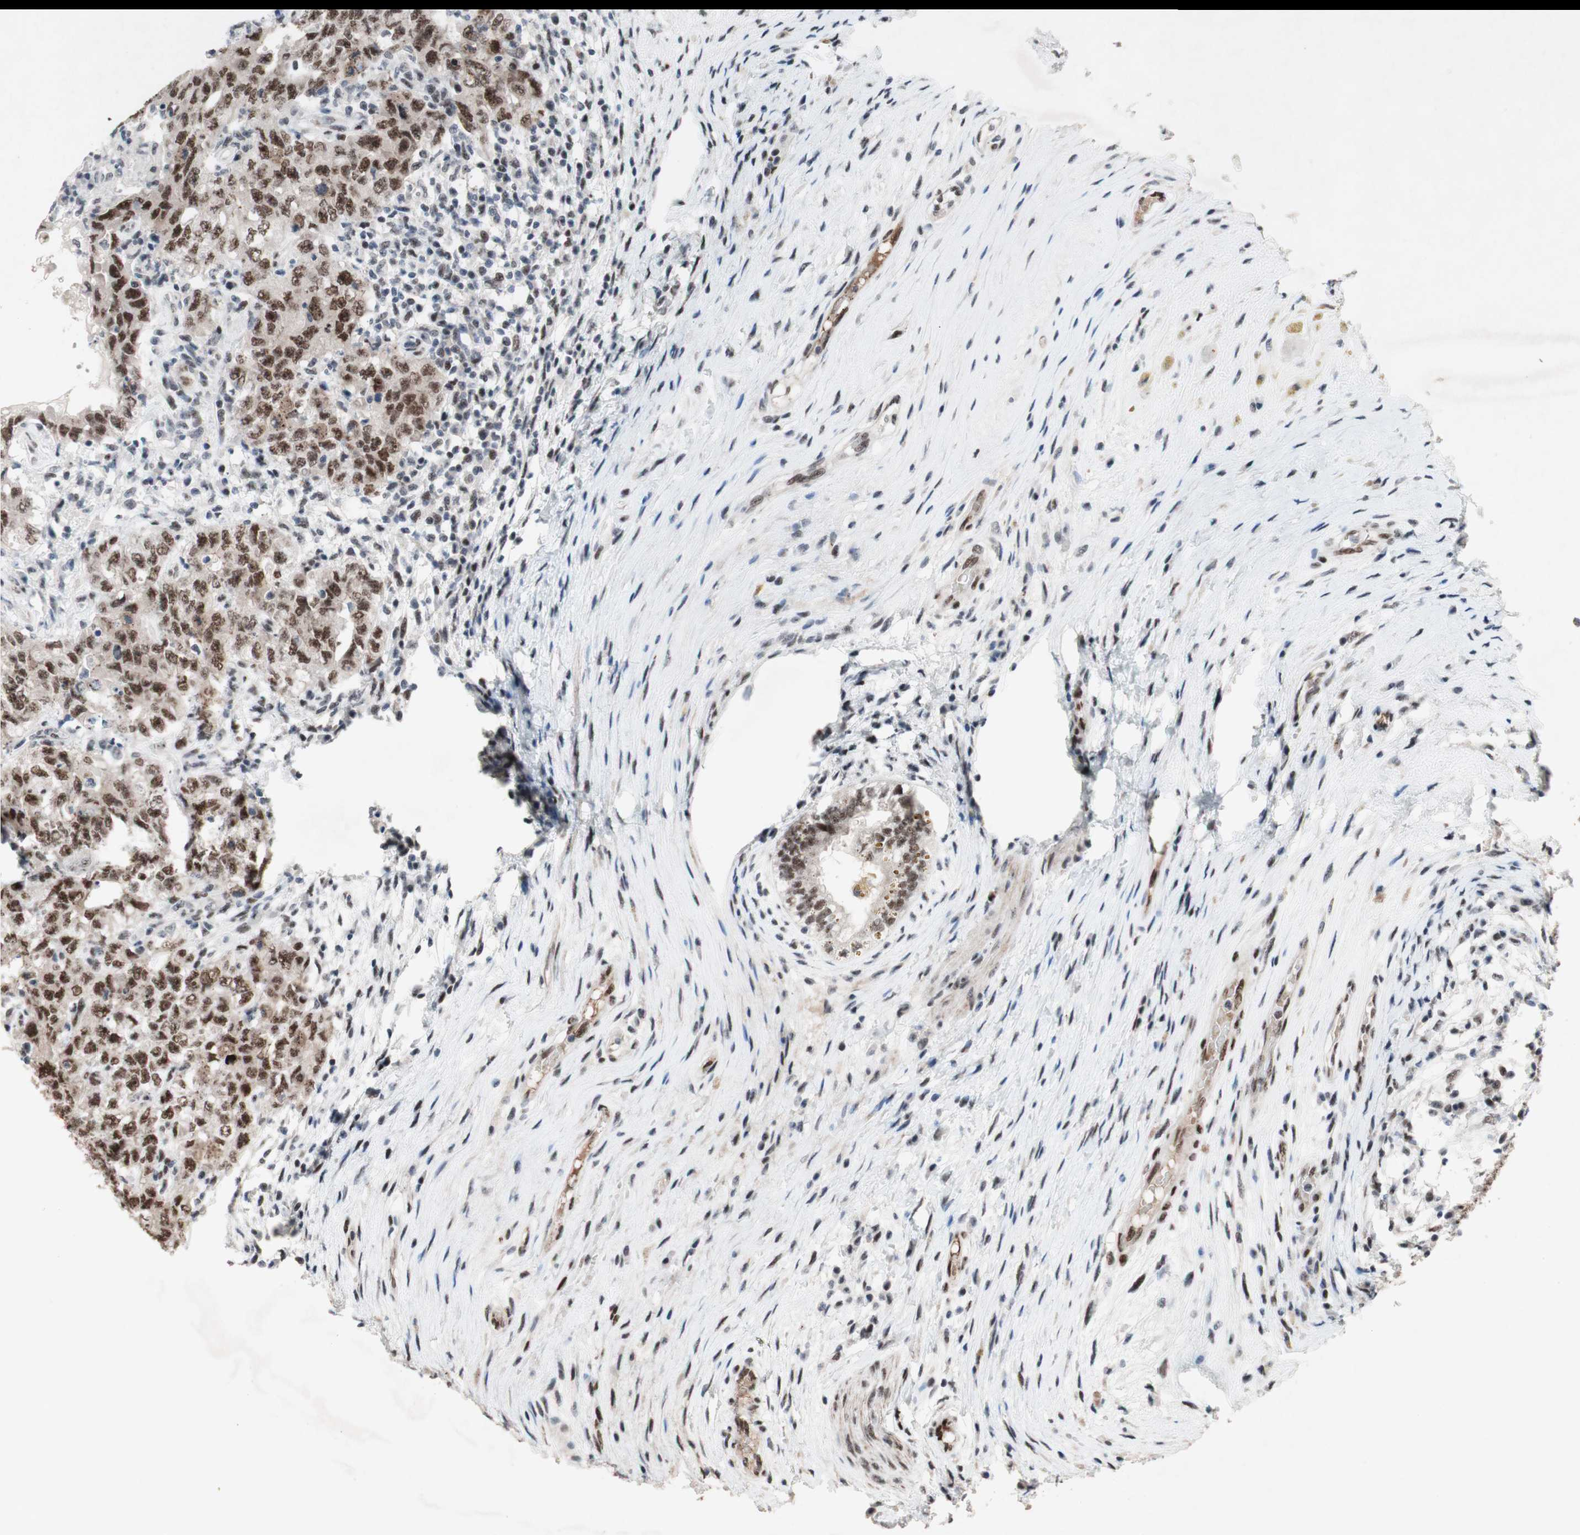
{"staining": {"intensity": "moderate", "quantity": ">75%", "location": "nuclear"}, "tissue": "testis cancer", "cell_type": "Tumor cells", "image_type": "cancer", "snomed": [{"axis": "morphology", "description": "Carcinoma, Embryonal, NOS"}, {"axis": "topography", "description": "Testis"}], "caption": "Immunohistochemical staining of testis cancer shows moderate nuclear protein positivity in about >75% of tumor cells. Nuclei are stained in blue.", "gene": "TLE1", "patient": {"sex": "male", "age": 26}}